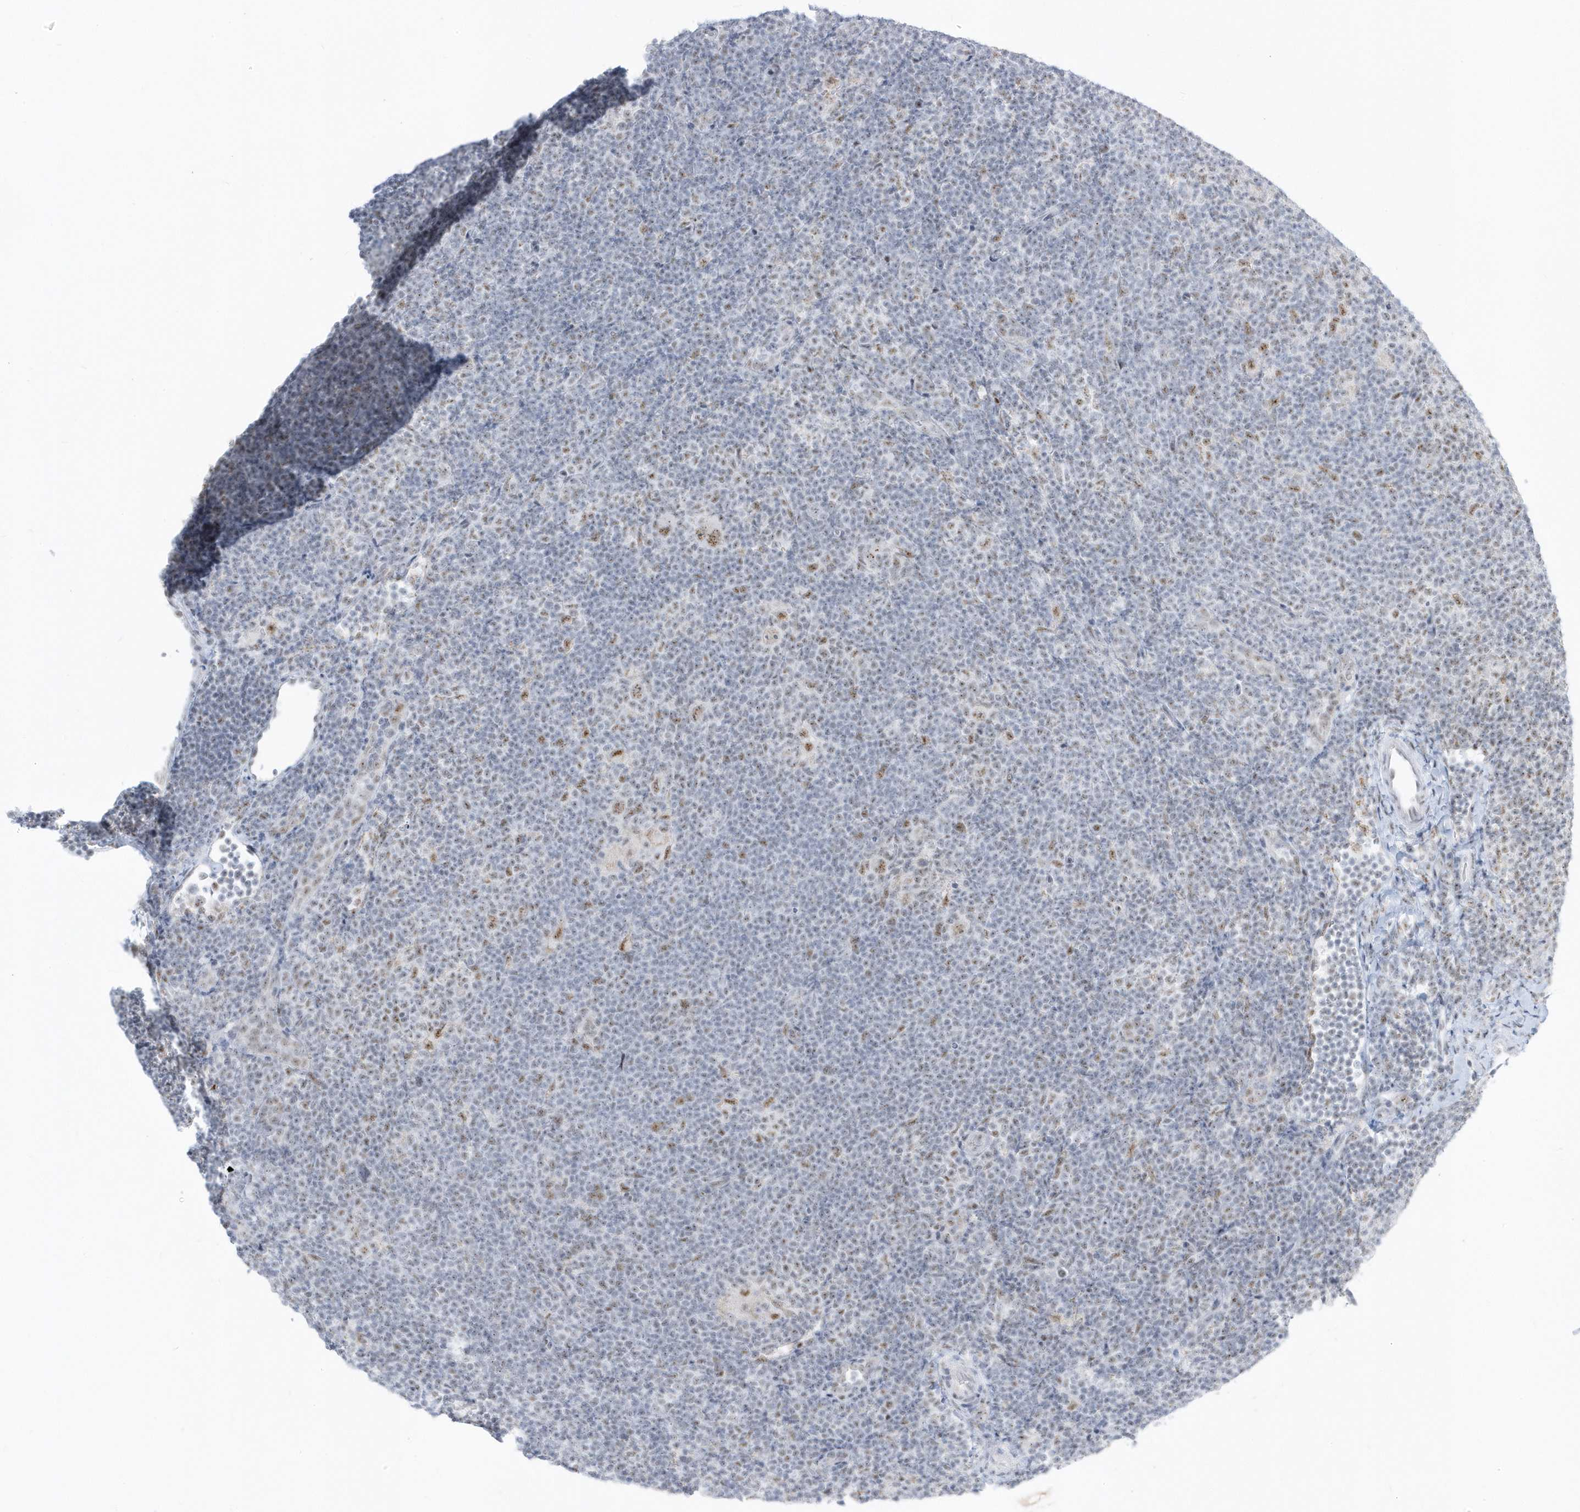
{"staining": {"intensity": "moderate", "quantity": ">75%", "location": "nuclear"}, "tissue": "lymphoma", "cell_type": "Tumor cells", "image_type": "cancer", "snomed": [{"axis": "morphology", "description": "Hodgkin's disease, NOS"}, {"axis": "topography", "description": "Lymph node"}], "caption": "Protein expression analysis of Hodgkin's disease demonstrates moderate nuclear positivity in approximately >75% of tumor cells.", "gene": "PLEKHN1", "patient": {"sex": "female", "age": 57}}